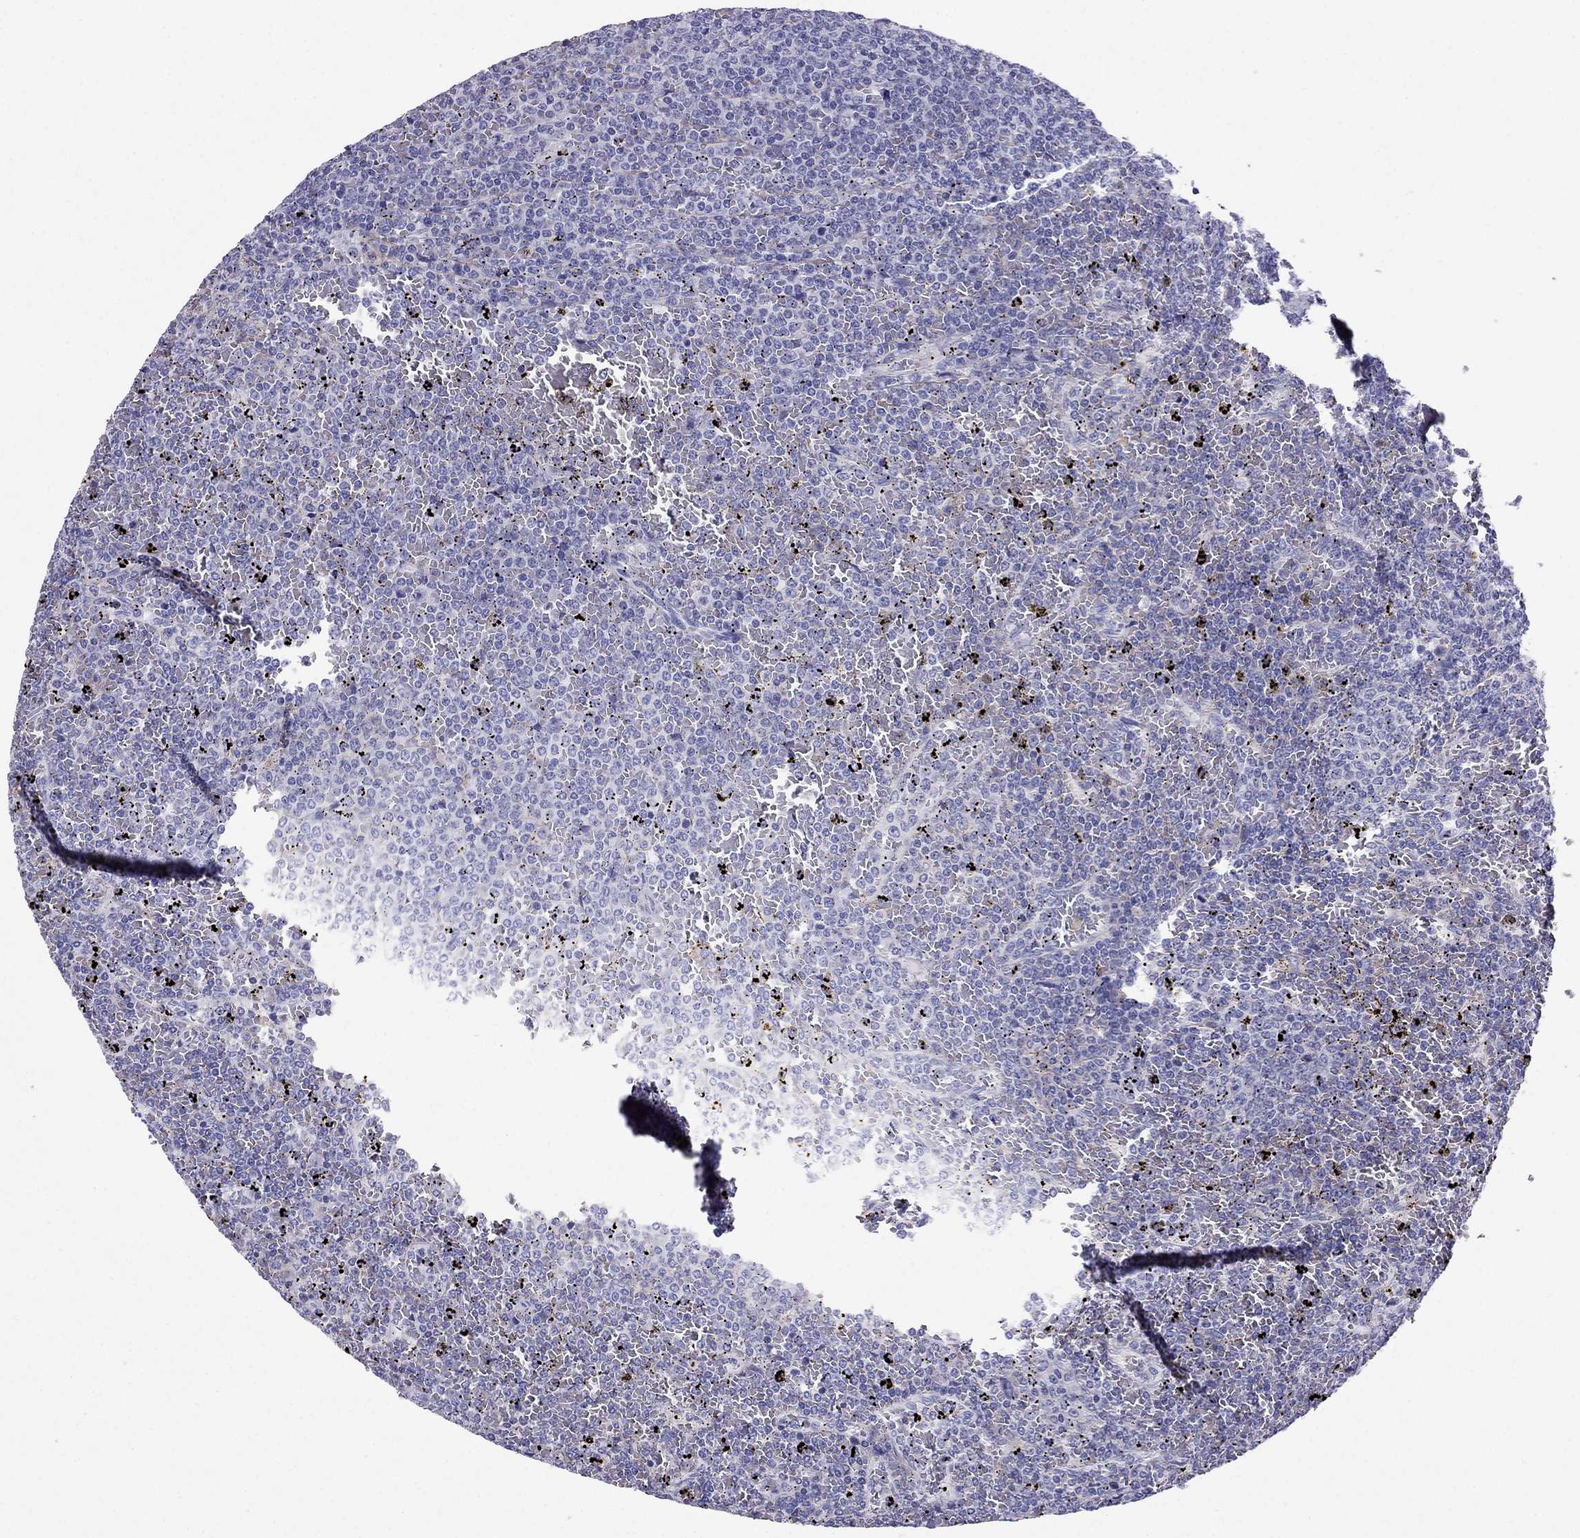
{"staining": {"intensity": "negative", "quantity": "none", "location": "none"}, "tissue": "lymphoma", "cell_type": "Tumor cells", "image_type": "cancer", "snomed": [{"axis": "morphology", "description": "Malignant lymphoma, non-Hodgkin's type, Low grade"}, {"axis": "topography", "description": "Spleen"}], "caption": "Micrograph shows no protein expression in tumor cells of lymphoma tissue.", "gene": "GPR50", "patient": {"sex": "female", "age": 77}}